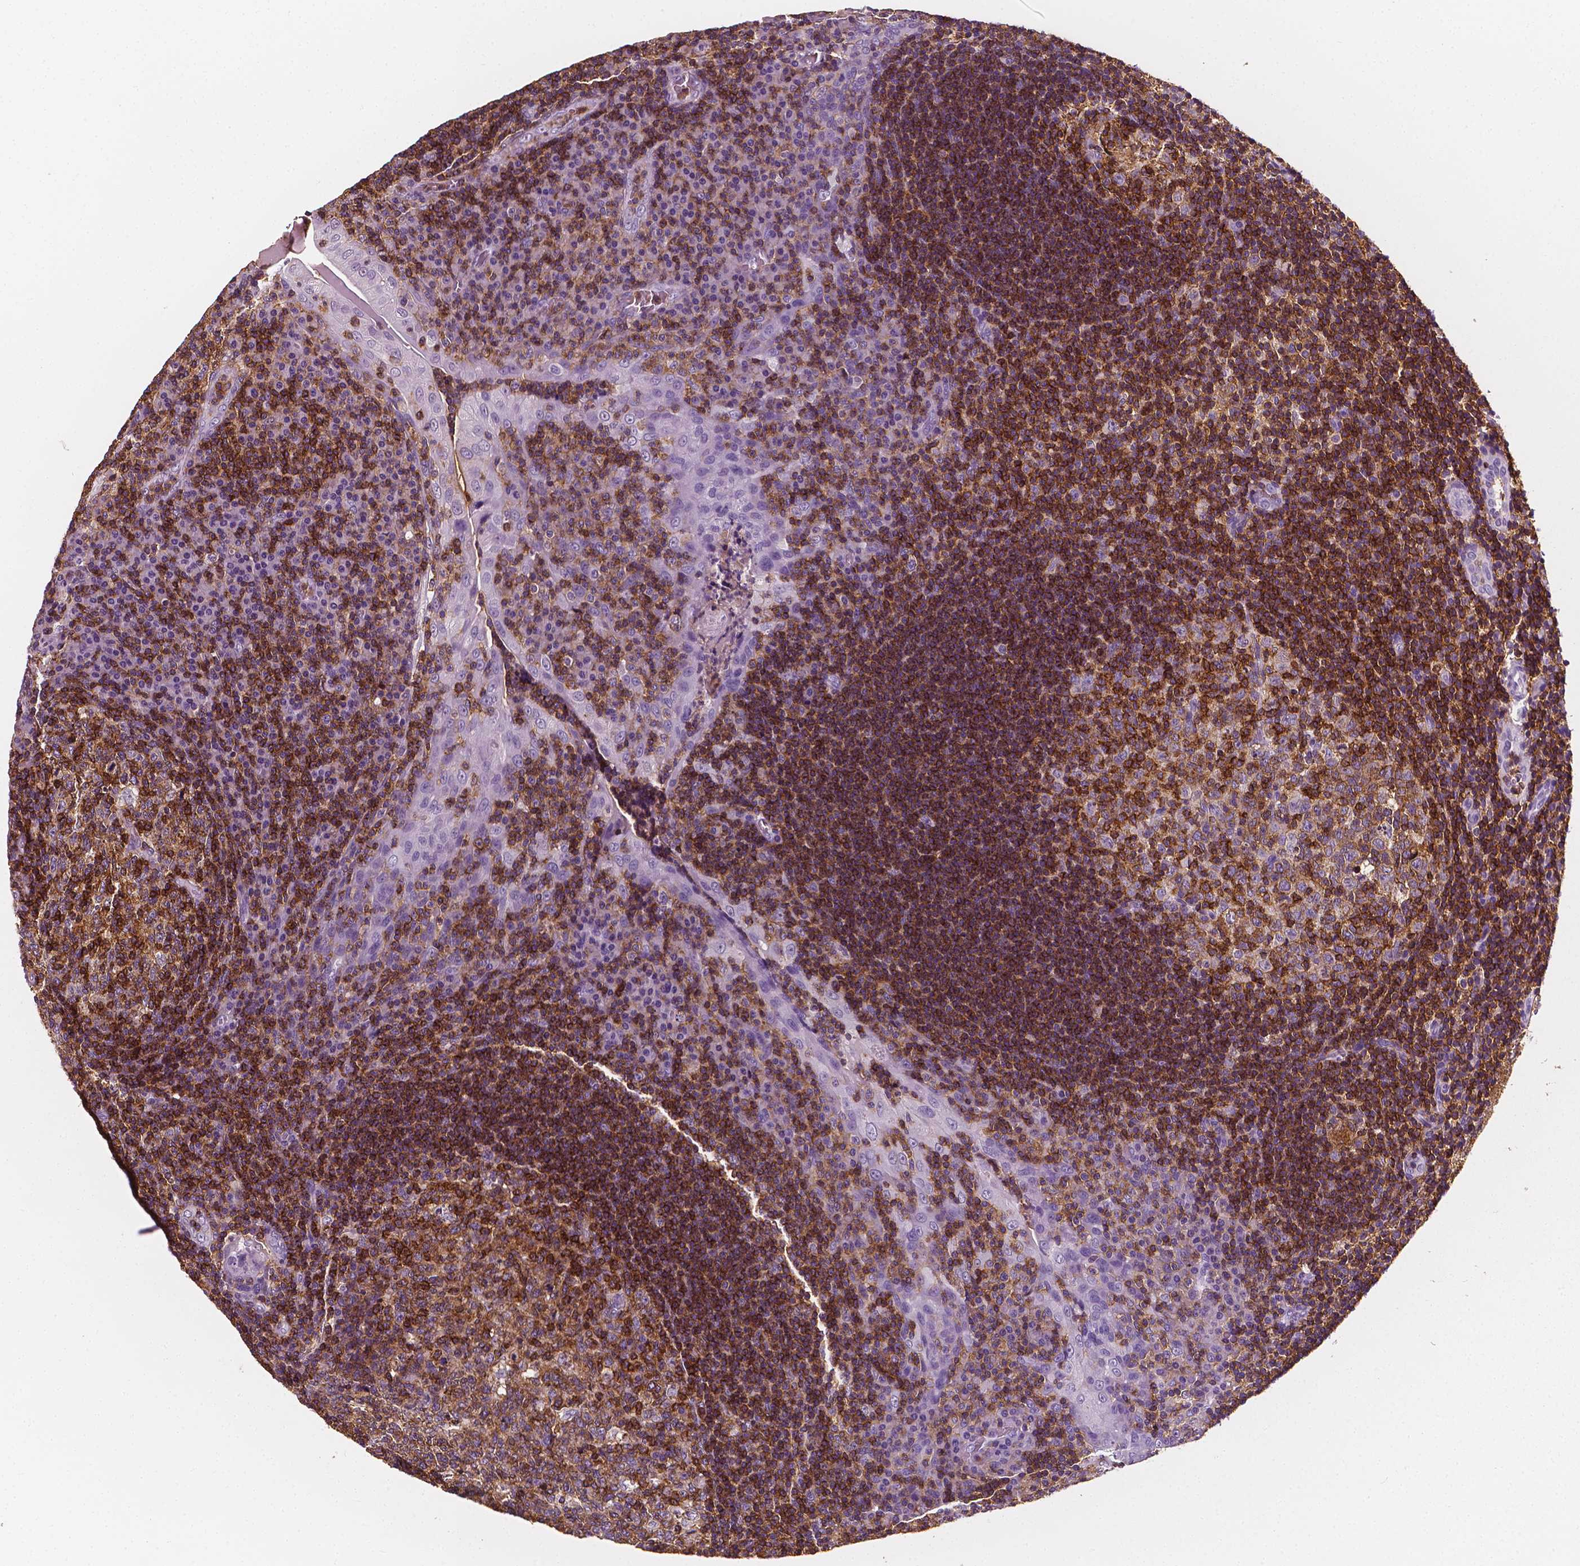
{"staining": {"intensity": "strong", "quantity": "25%-75%", "location": "cytoplasmic/membranous"}, "tissue": "tonsil", "cell_type": "Germinal center cells", "image_type": "normal", "snomed": [{"axis": "morphology", "description": "Normal tissue, NOS"}, {"axis": "topography", "description": "Tonsil"}], "caption": "Germinal center cells display strong cytoplasmic/membranous staining in about 25%-75% of cells in benign tonsil.", "gene": "PTPRC", "patient": {"sex": "male", "age": 17}}